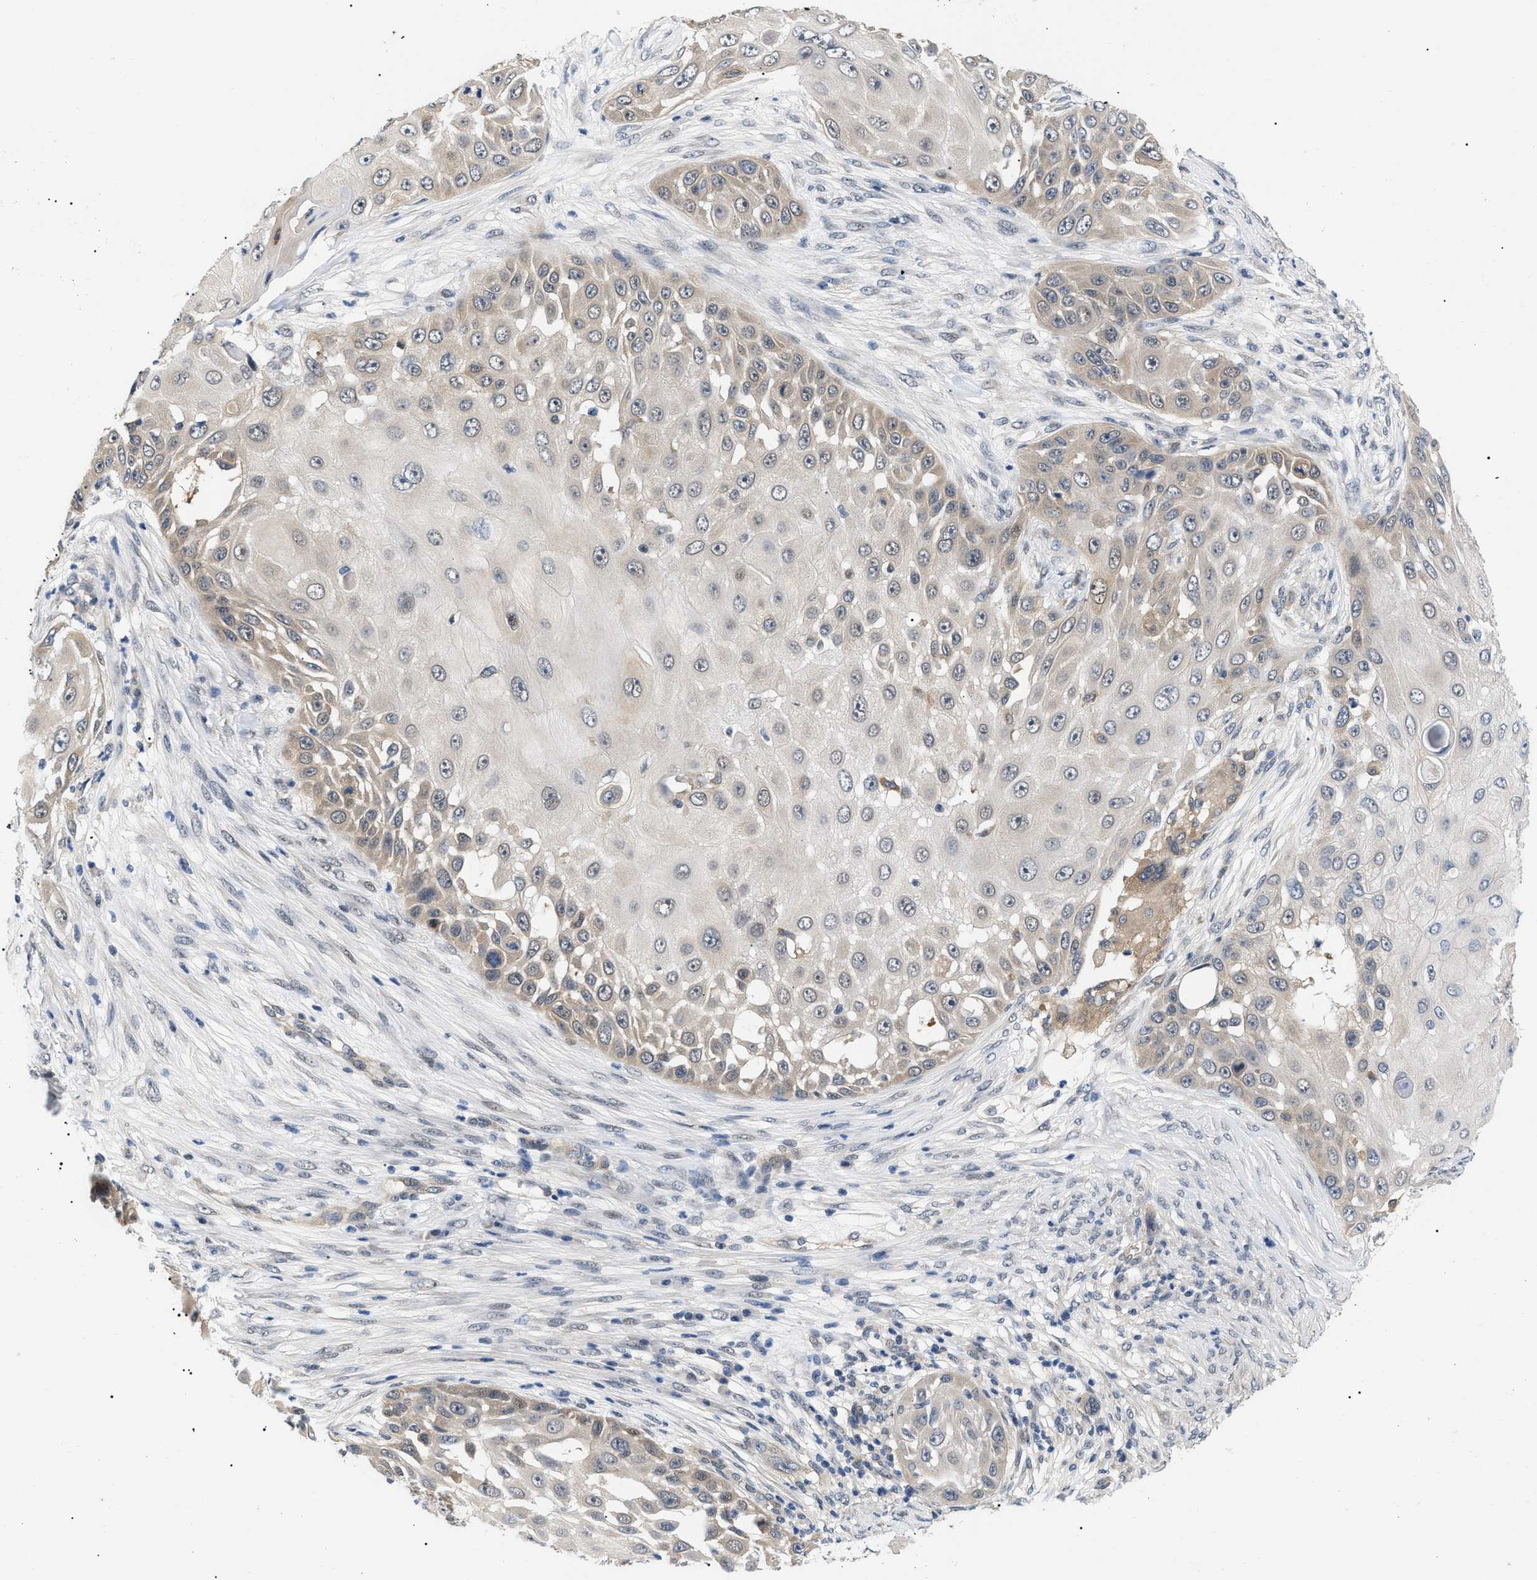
{"staining": {"intensity": "weak", "quantity": ">75%", "location": "cytoplasmic/membranous,nuclear"}, "tissue": "skin cancer", "cell_type": "Tumor cells", "image_type": "cancer", "snomed": [{"axis": "morphology", "description": "Squamous cell carcinoma, NOS"}, {"axis": "topography", "description": "Skin"}], "caption": "Skin cancer stained with IHC displays weak cytoplasmic/membranous and nuclear positivity in about >75% of tumor cells. The staining was performed using DAB to visualize the protein expression in brown, while the nuclei were stained in blue with hematoxylin (Magnification: 20x).", "gene": "GARRE1", "patient": {"sex": "female", "age": 44}}